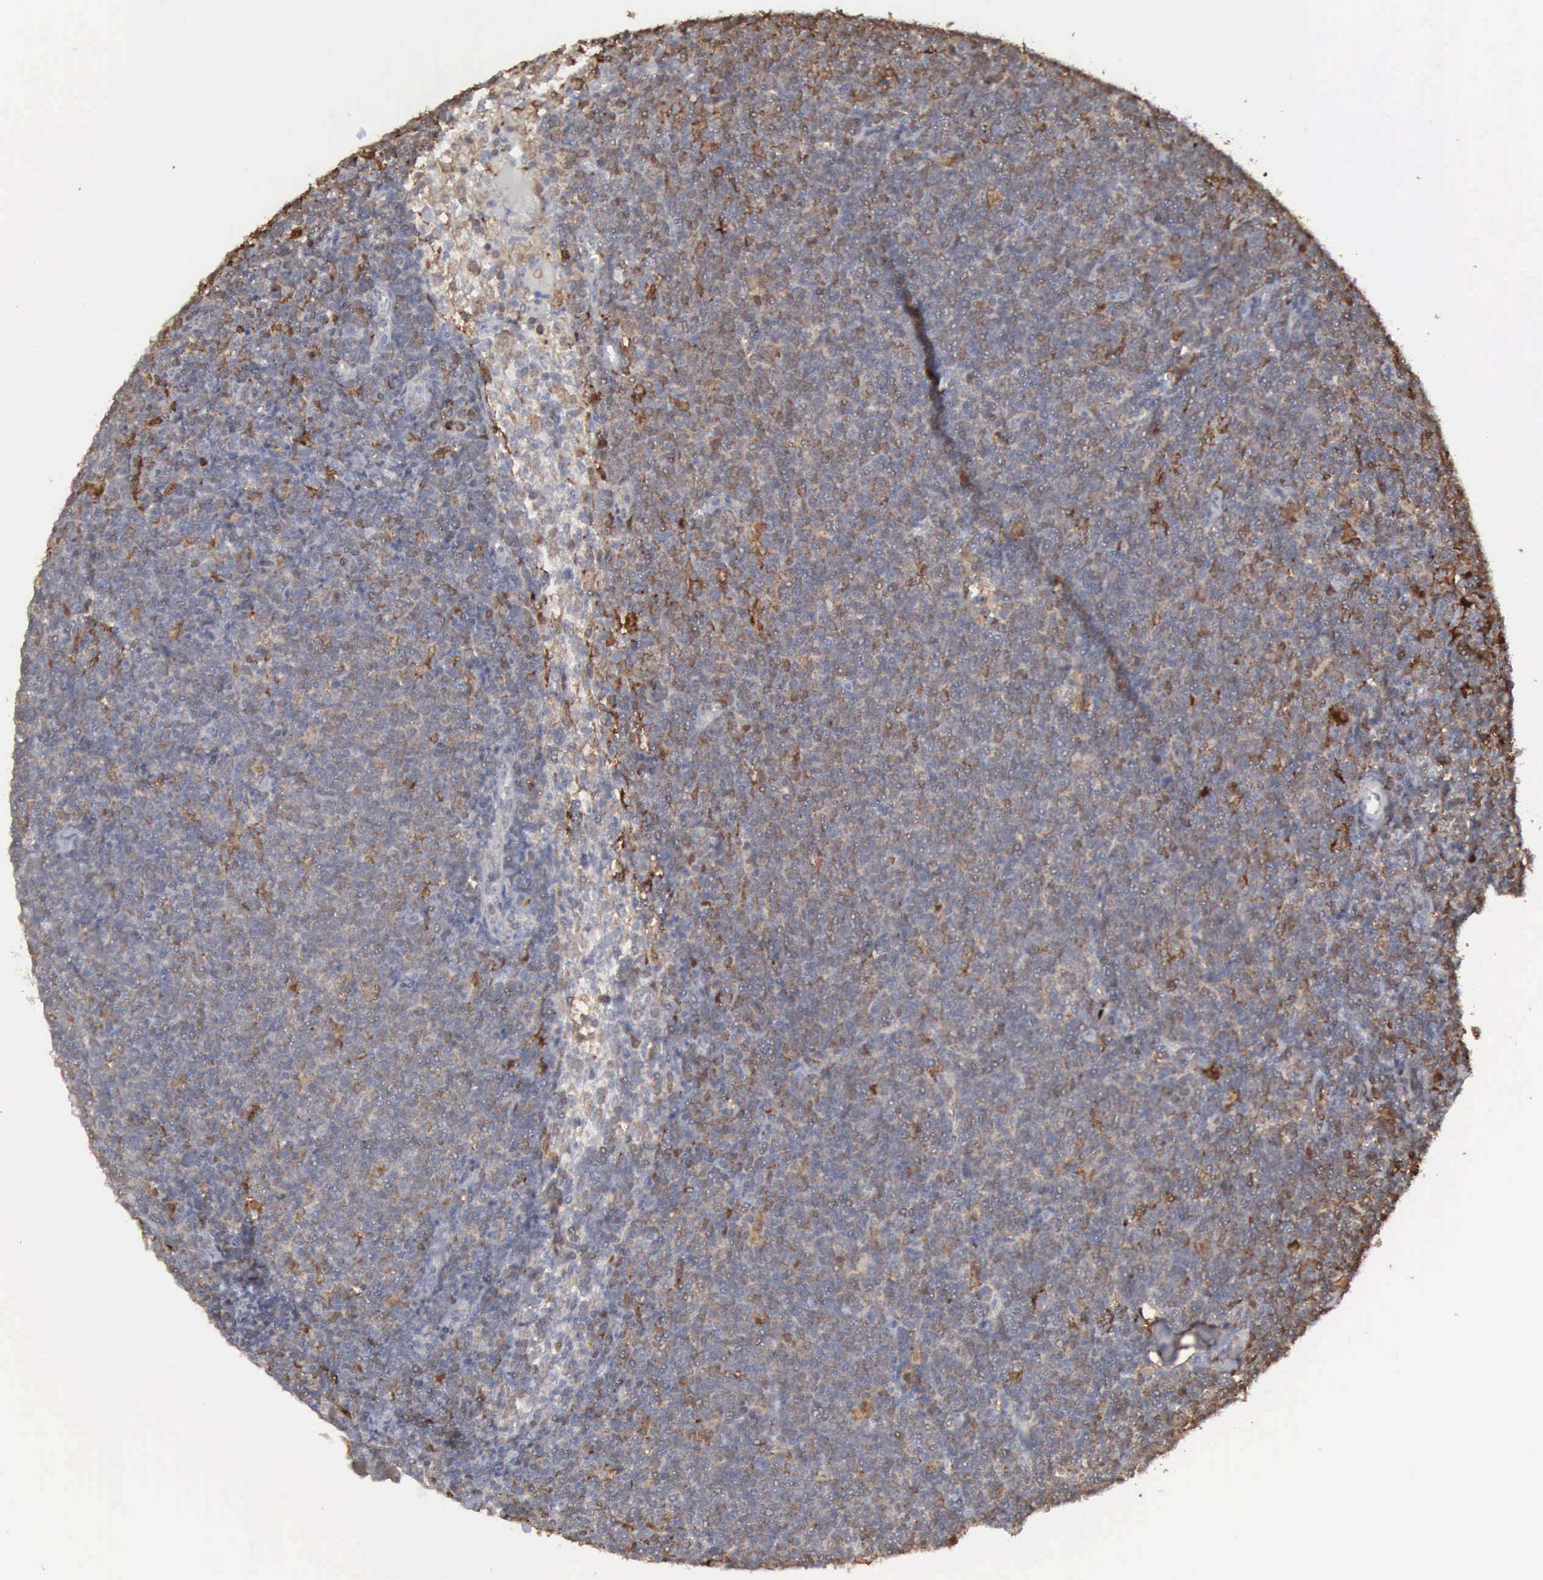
{"staining": {"intensity": "moderate", "quantity": "<25%", "location": "cytoplasmic/membranous,nuclear"}, "tissue": "lymphoma", "cell_type": "Tumor cells", "image_type": "cancer", "snomed": [{"axis": "morphology", "description": "Malignant lymphoma, non-Hodgkin's type, Low grade"}, {"axis": "topography", "description": "Lymph node"}], "caption": "Immunohistochemistry of lymphoma reveals low levels of moderate cytoplasmic/membranous and nuclear expression in approximately <25% of tumor cells. Nuclei are stained in blue.", "gene": "STAT1", "patient": {"sex": "male", "age": 65}}